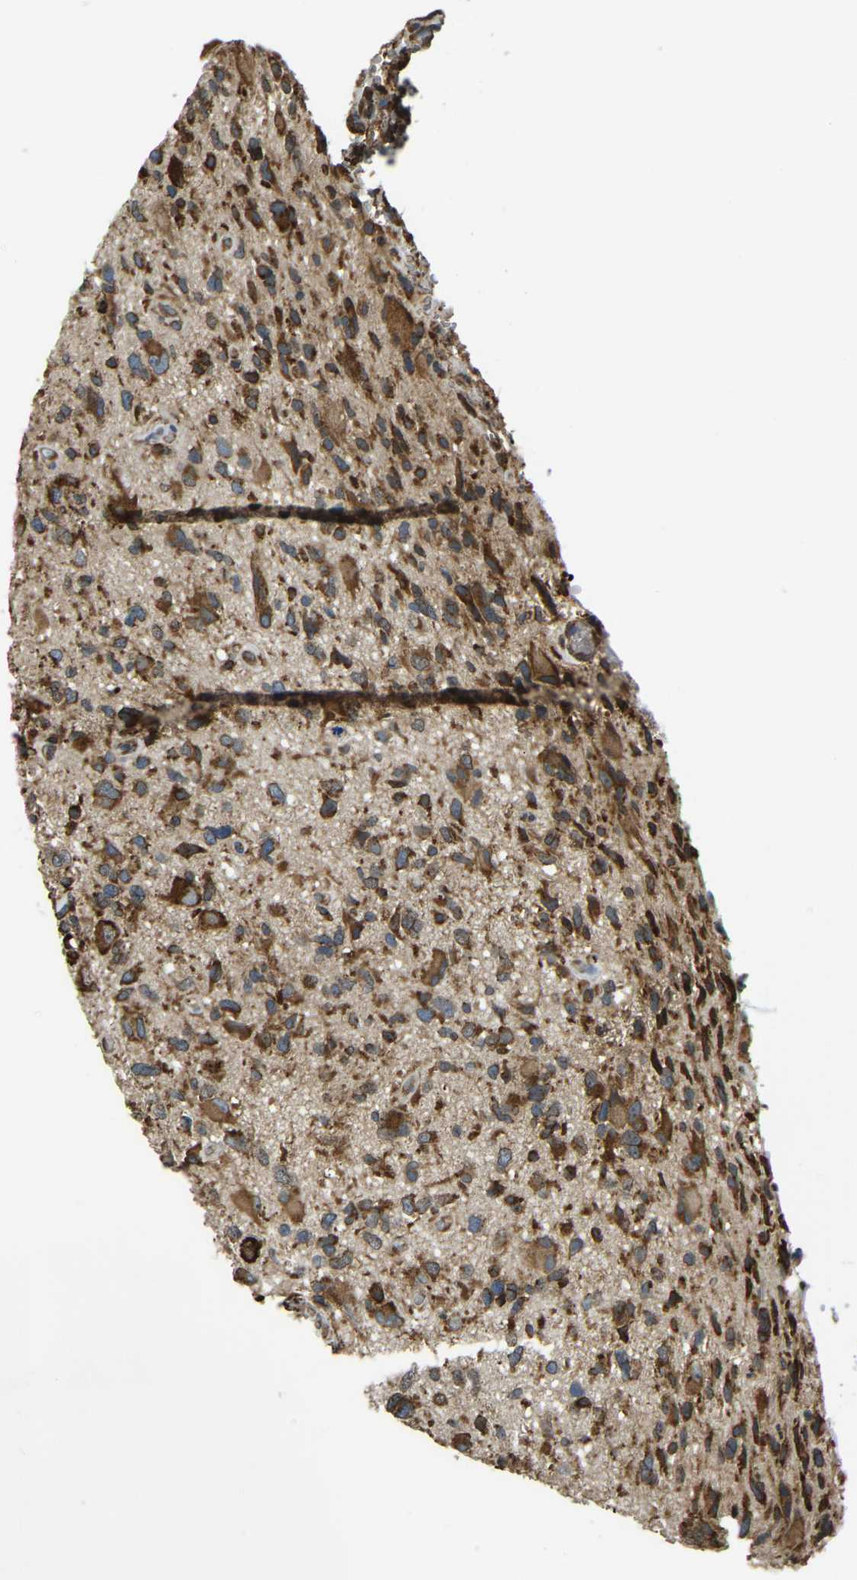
{"staining": {"intensity": "moderate", "quantity": ">75%", "location": "cytoplasmic/membranous"}, "tissue": "glioma", "cell_type": "Tumor cells", "image_type": "cancer", "snomed": [{"axis": "morphology", "description": "Glioma, malignant, High grade"}, {"axis": "topography", "description": "Brain"}], "caption": "High-grade glioma (malignant) was stained to show a protein in brown. There is medium levels of moderate cytoplasmic/membranous expression in about >75% of tumor cells.", "gene": "RNF115", "patient": {"sex": "male", "age": 33}}